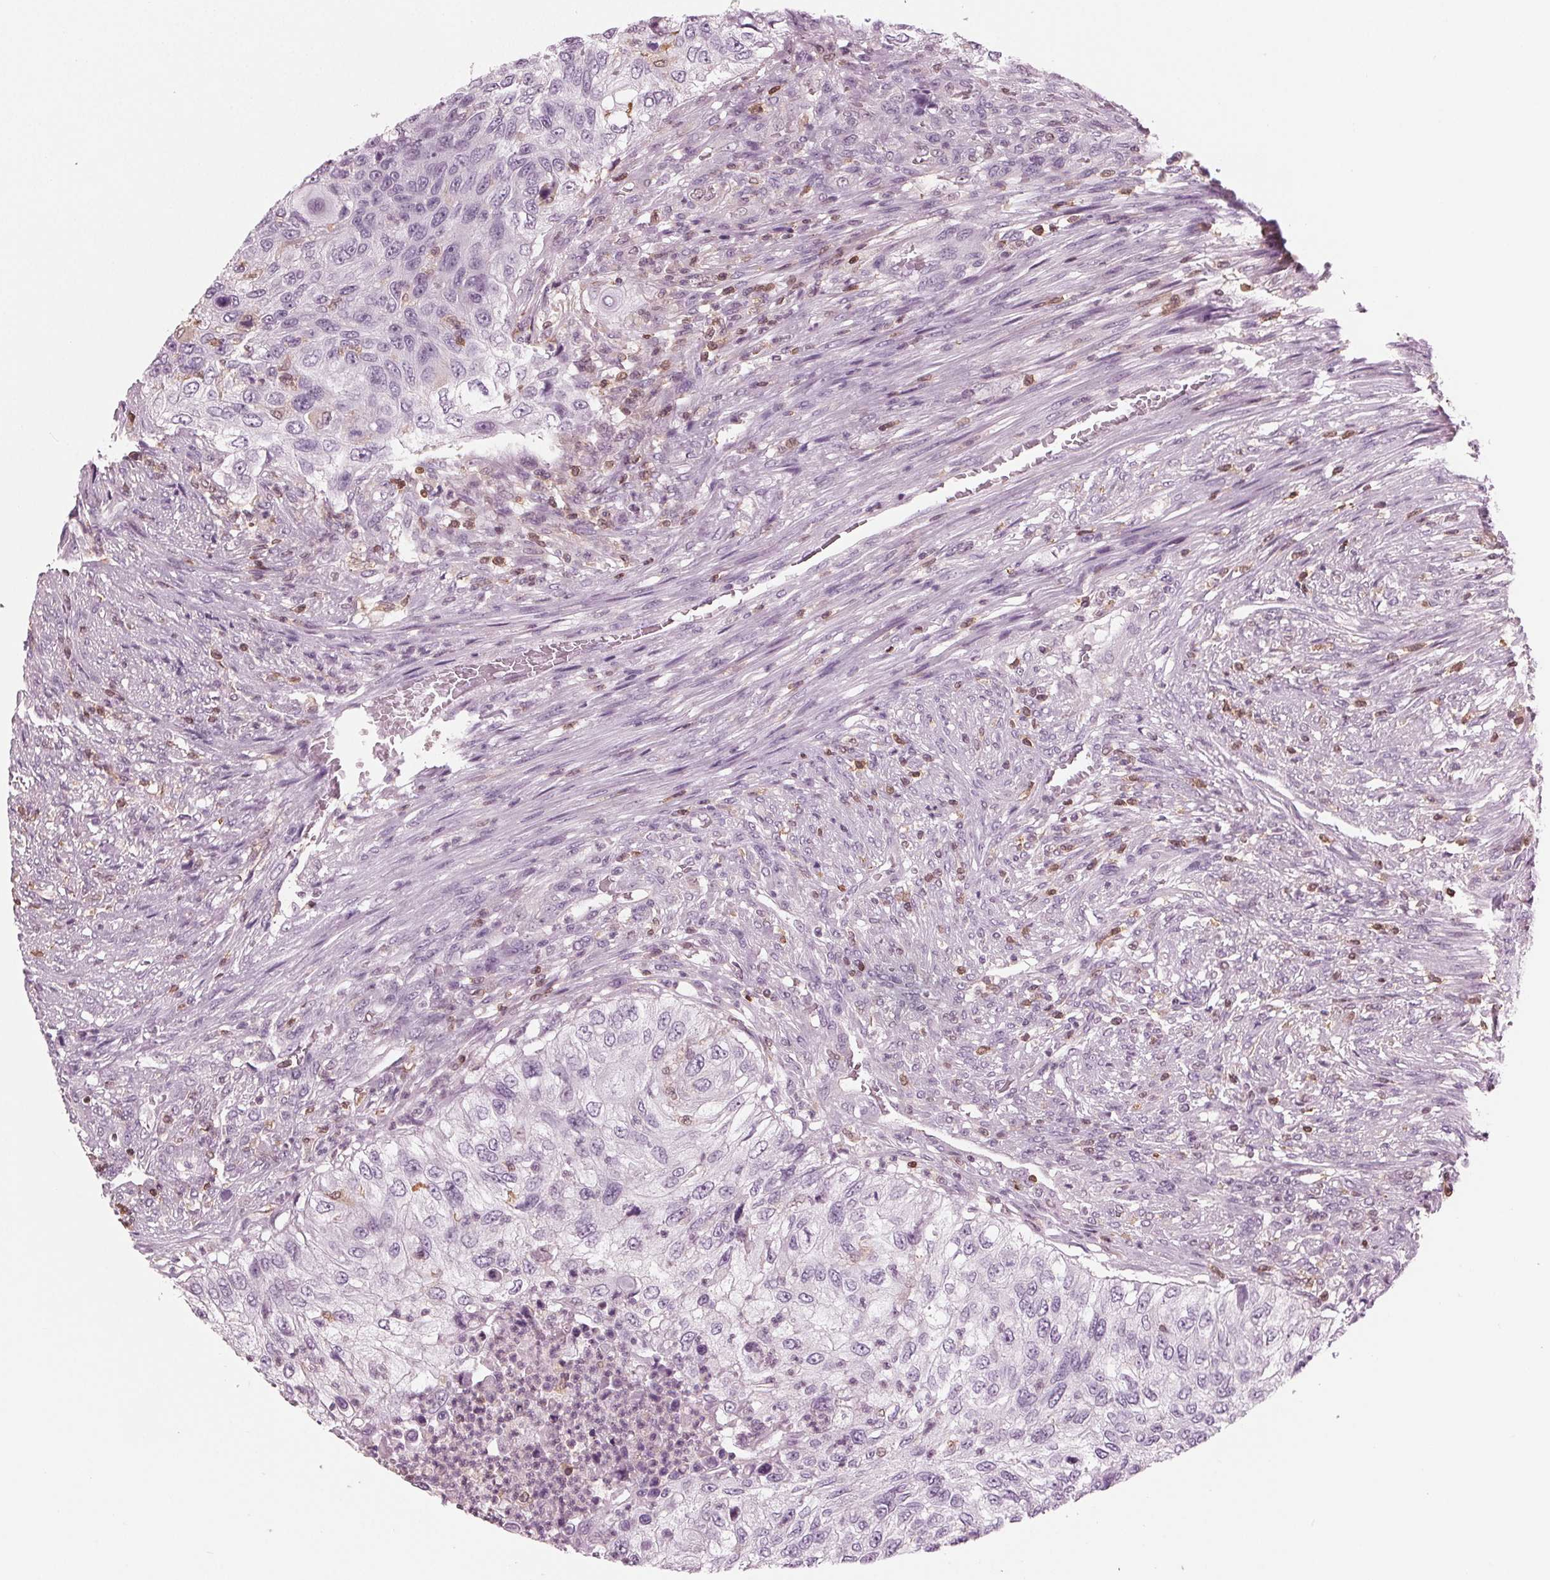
{"staining": {"intensity": "negative", "quantity": "none", "location": "none"}, "tissue": "urothelial cancer", "cell_type": "Tumor cells", "image_type": "cancer", "snomed": [{"axis": "morphology", "description": "Urothelial carcinoma, High grade"}, {"axis": "topography", "description": "Urinary bladder"}], "caption": "Tumor cells show no significant expression in urothelial carcinoma (high-grade). (Stains: DAB immunohistochemistry (IHC) with hematoxylin counter stain, Microscopy: brightfield microscopy at high magnification).", "gene": "BTLA", "patient": {"sex": "female", "age": 60}}